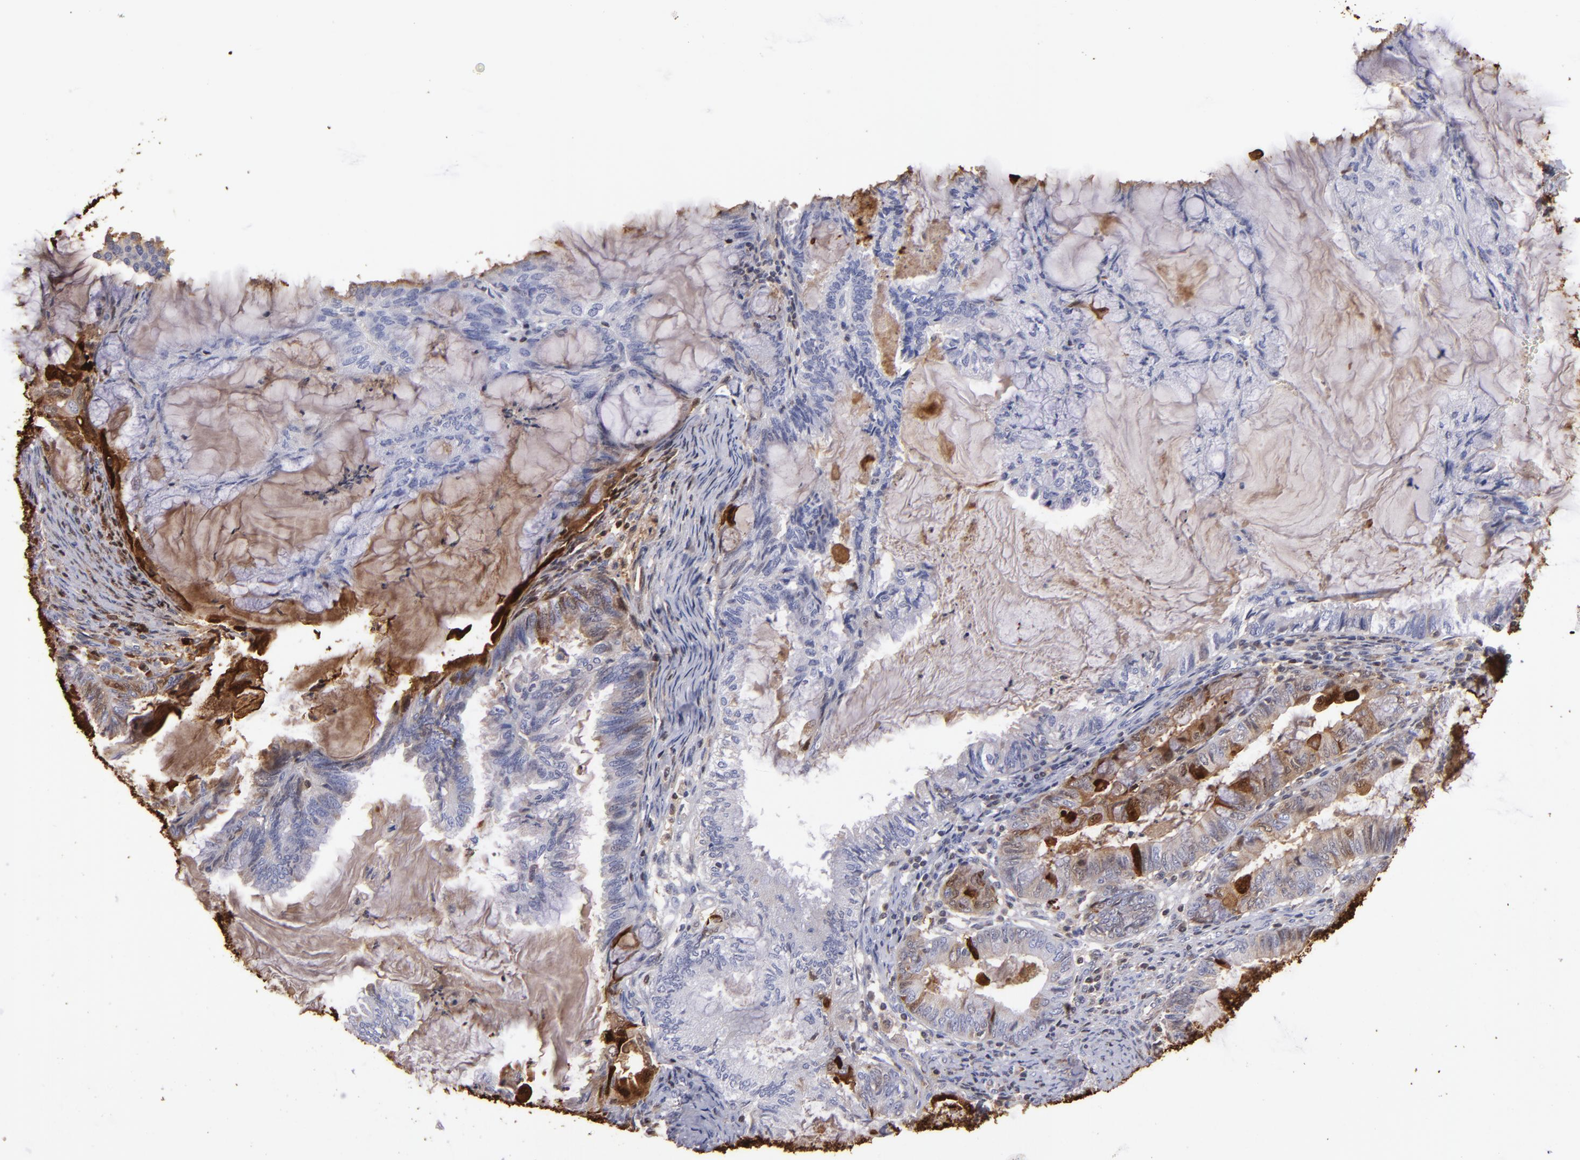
{"staining": {"intensity": "moderate", "quantity": "<25%", "location": "cytoplasmic/membranous,nuclear"}, "tissue": "endometrial cancer", "cell_type": "Tumor cells", "image_type": "cancer", "snomed": [{"axis": "morphology", "description": "Adenocarcinoma, NOS"}, {"axis": "topography", "description": "Endometrium"}], "caption": "Protein staining reveals moderate cytoplasmic/membranous and nuclear positivity in approximately <25% of tumor cells in endometrial cancer (adenocarcinoma).", "gene": "S100A2", "patient": {"sex": "female", "age": 86}}